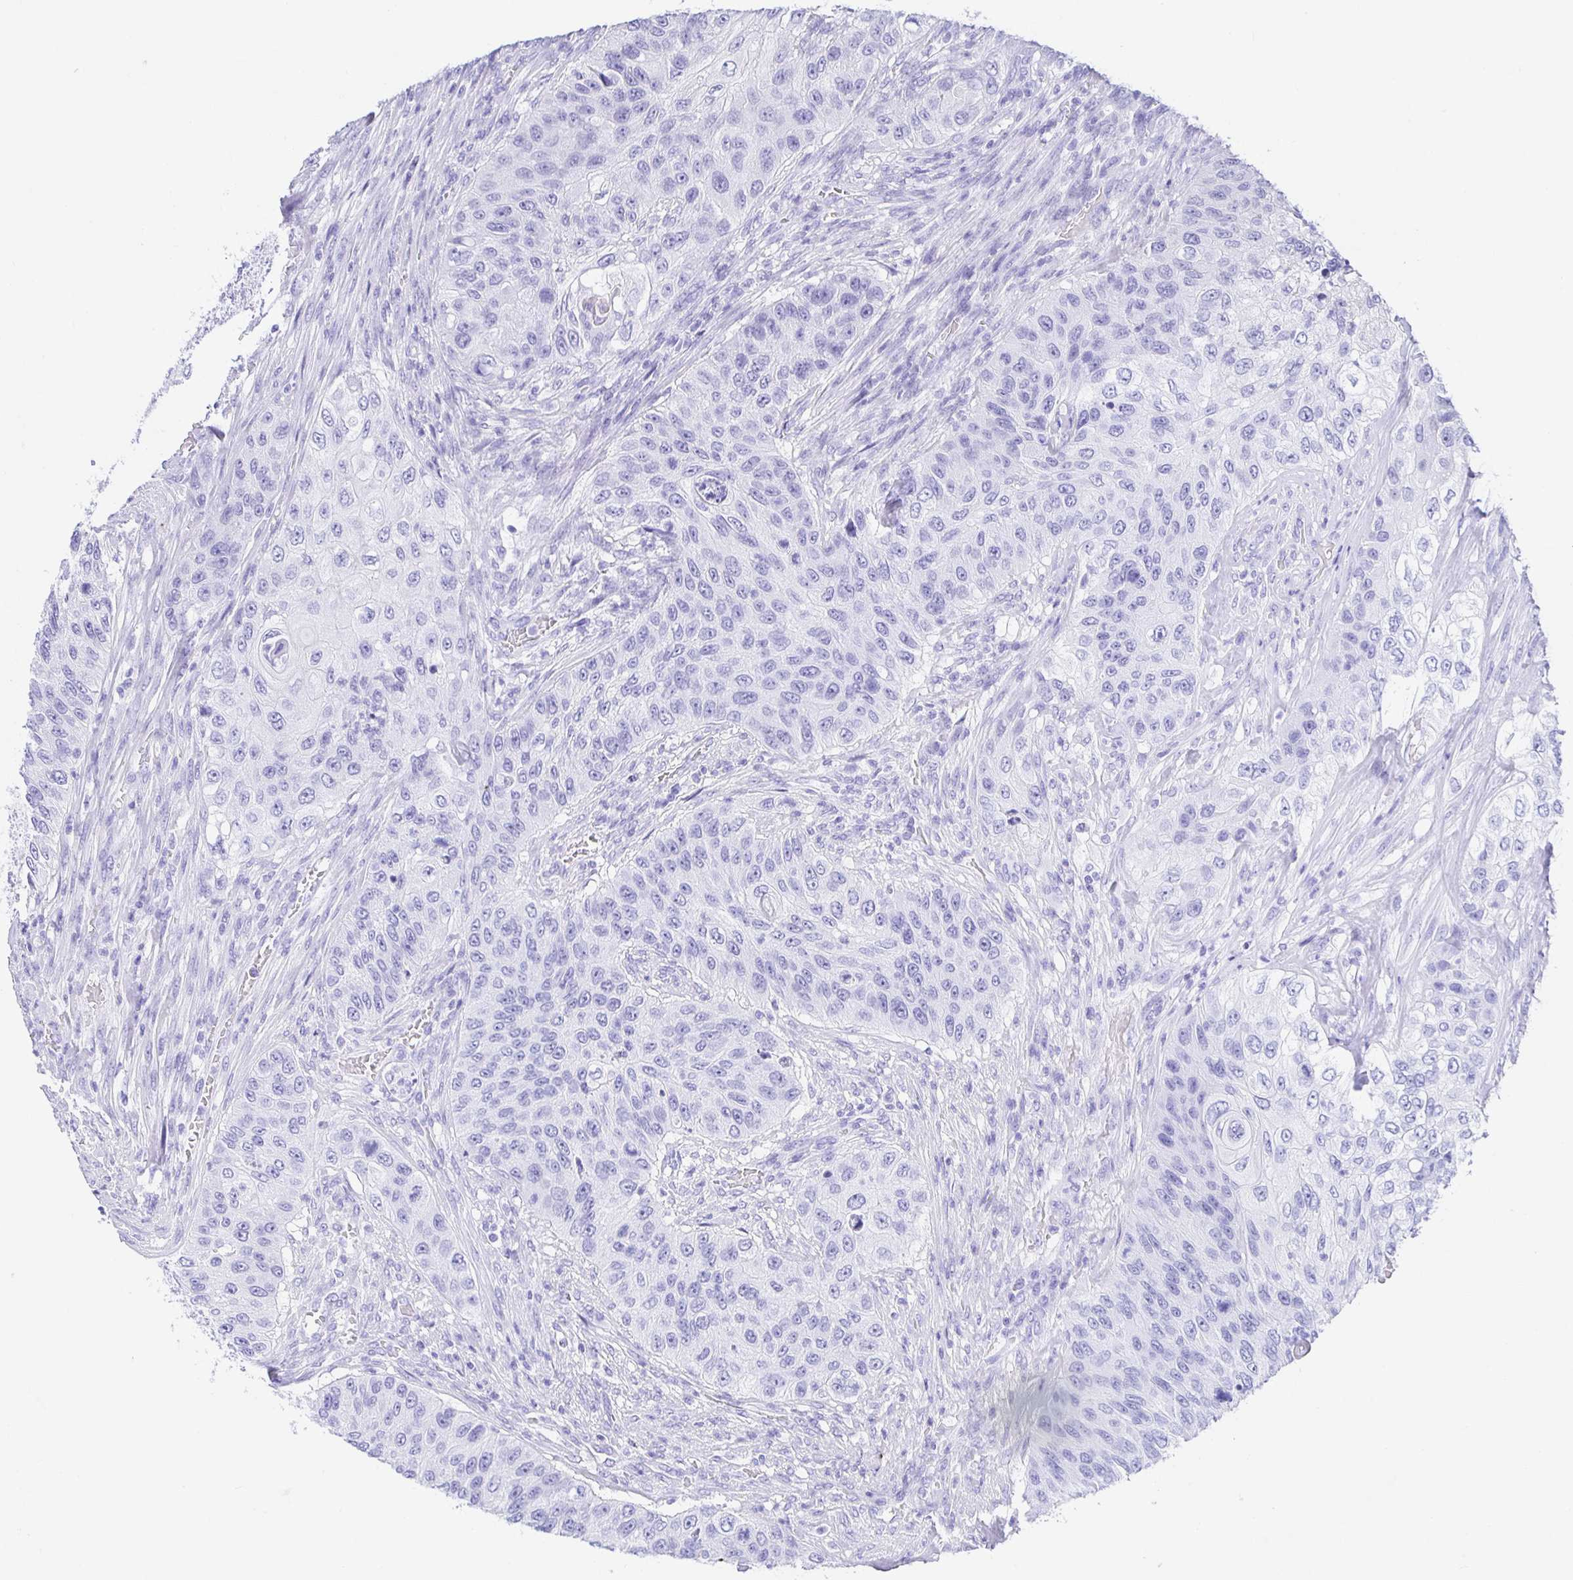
{"staining": {"intensity": "negative", "quantity": "none", "location": "none"}, "tissue": "urothelial cancer", "cell_type": "Tumor cells", "image_type": "cancer", "snomed": [{"axis": "morphology", "description": "Urothelial carcinoma, High grade"}, {"axis": "topography", "description": "Urinary bladder"}], "caption": "Urothelial cancer was stained to show a protein in brown. There is no significant staining in tumor cells.", "gene": "EZHIP", "patient": {"sex": "female", "age": 60}}